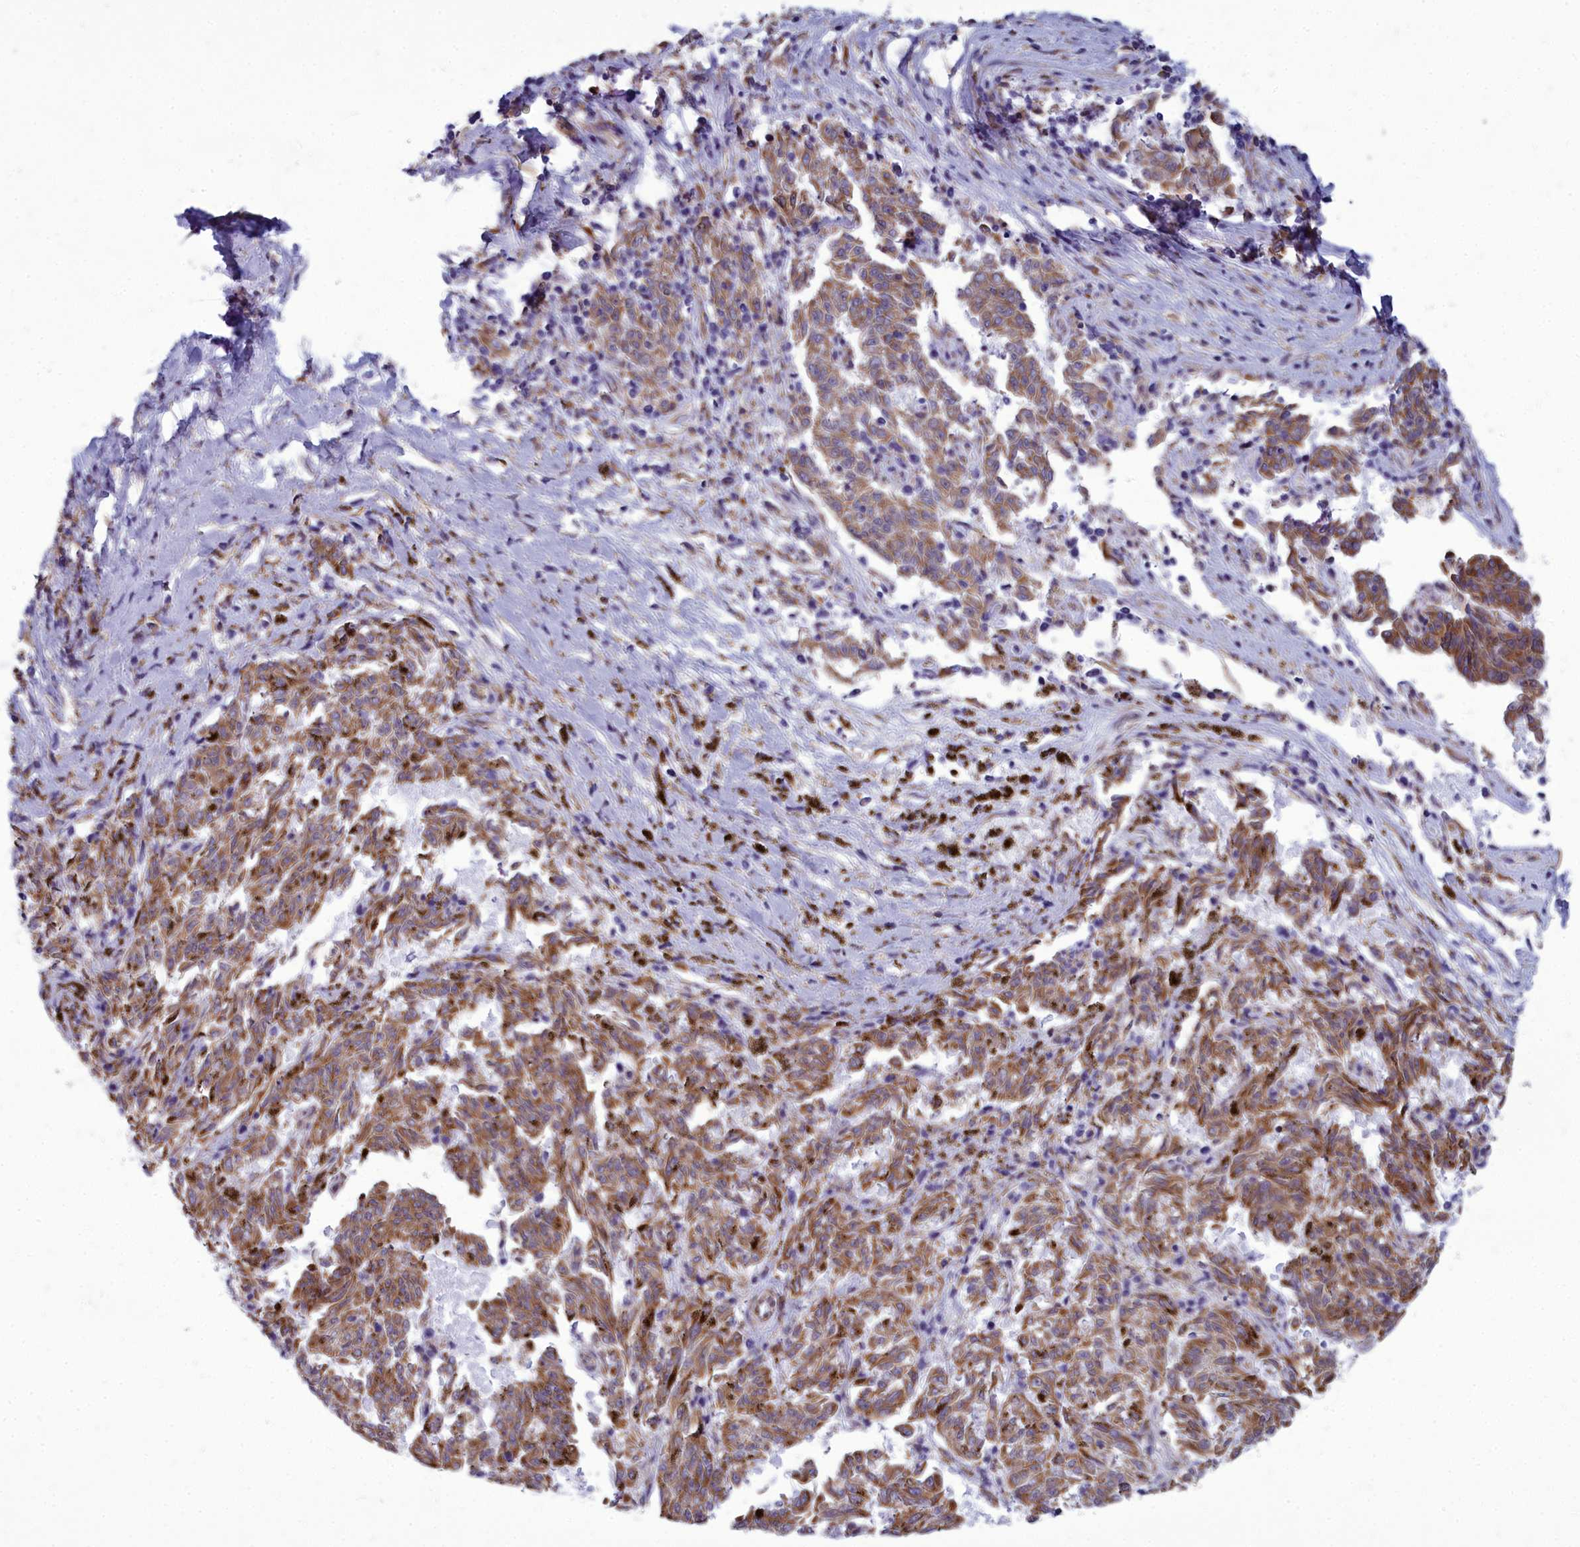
{"staining": {"intensity": "moderate", "quantity": ">75%", "location": "cytoplasmic/membranous"}, "tissue": "melanoma", "cell_type": "Tumor cells", "image_type": "cancer", "snomed": [{"axis": "morphology", "description": "Malignant melanoma, NOS"}, {"axis": "topography", "description": "Skin"}], "caption": "Human melanoma stained for a protein (brown) demonstrates moderate cytoplasmic/membranous positive positivity in approximately >75% of tumor cells.", "gene": "CENATAC", "patient": {"sex": "female", "age": 72}}